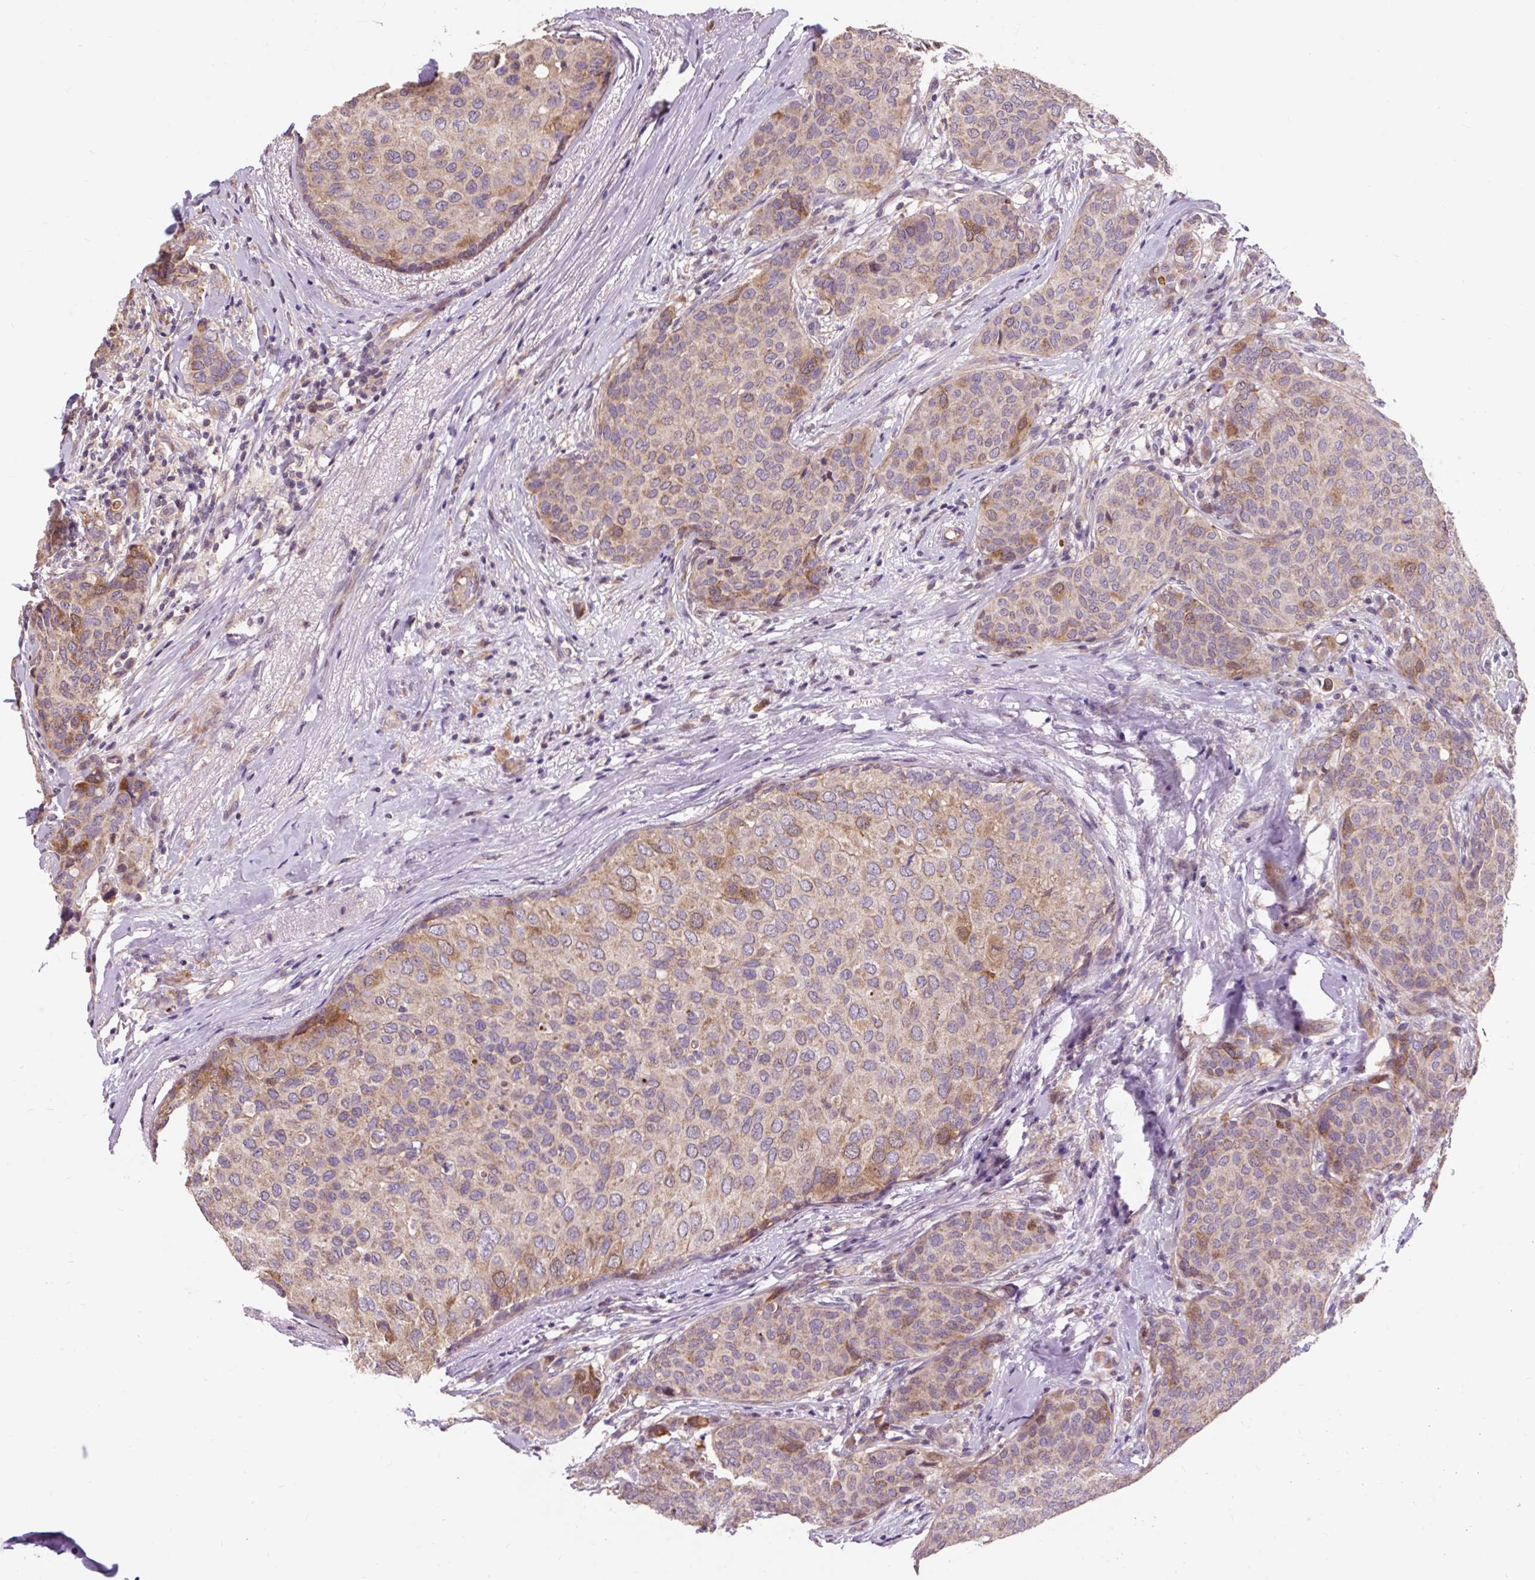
{"staining": {"intensity": "moderate", "quantity": "<25%", "location": "cytoplasmic/membranous"}, "tissue": "breast cancer", "cell_type": "Tumor cells", "image_type": "cancer", "snomed": [{"axis": "morphology", "description": "Duct carcinoma"}, {"axis": "topography", "description": "Breast"}], "caption": "Human breast cancer (infiltrating ductal carcinoma) stained for a protein (brown) shows moderate cytoplasmic/membranous positive expression in approximately <25% of tumor cells.", "gene": "PRIMPOL", "patient": {"sex": "female", "age": 47}}